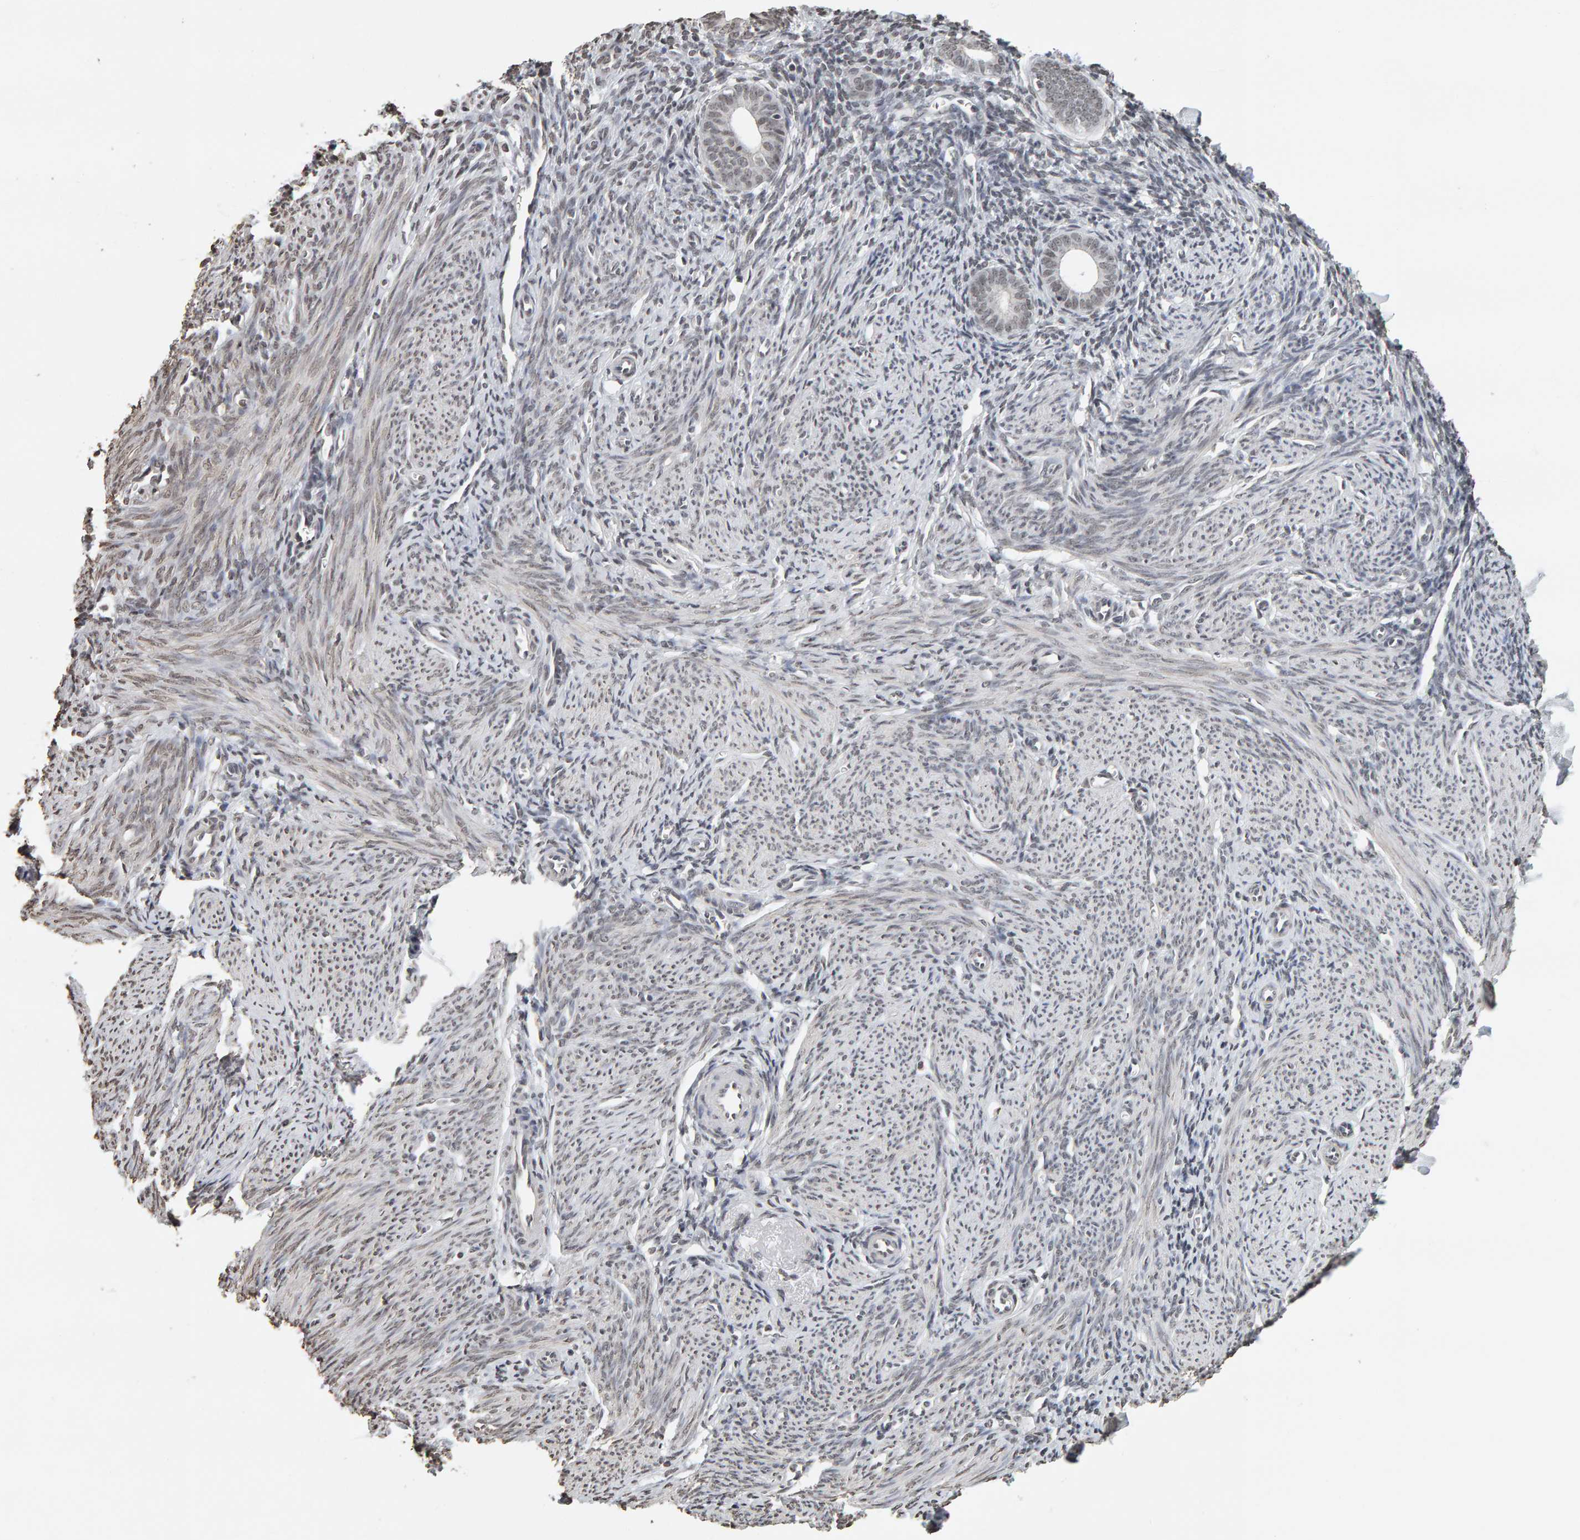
{"staining": {"intensity": "negative", "quantity": "none", "location": "none"}, "tissue": "endometrium", "cell_type": "Cells in endometrial stroma", "image_type": "normal", "snomed": [{"axis": "morphology", "description": "Normal tissue, NOS"}, {"axis": "morphology", "description": "Adenocarcinoma, NOS"}, {"axis": "topography", "description": "Endometrium"}], "caption": "This is a photomicrograph of IHC staining of unremarkable endometrium, which shows no staining in cells in endometrial stroma. (Stains: DAB IHC with hematoxylin counter stain, Microscopy: brightfield microscopy at high magnification).", "gene": "AFF4", "patient": {"sex": "female", "age": 57}}